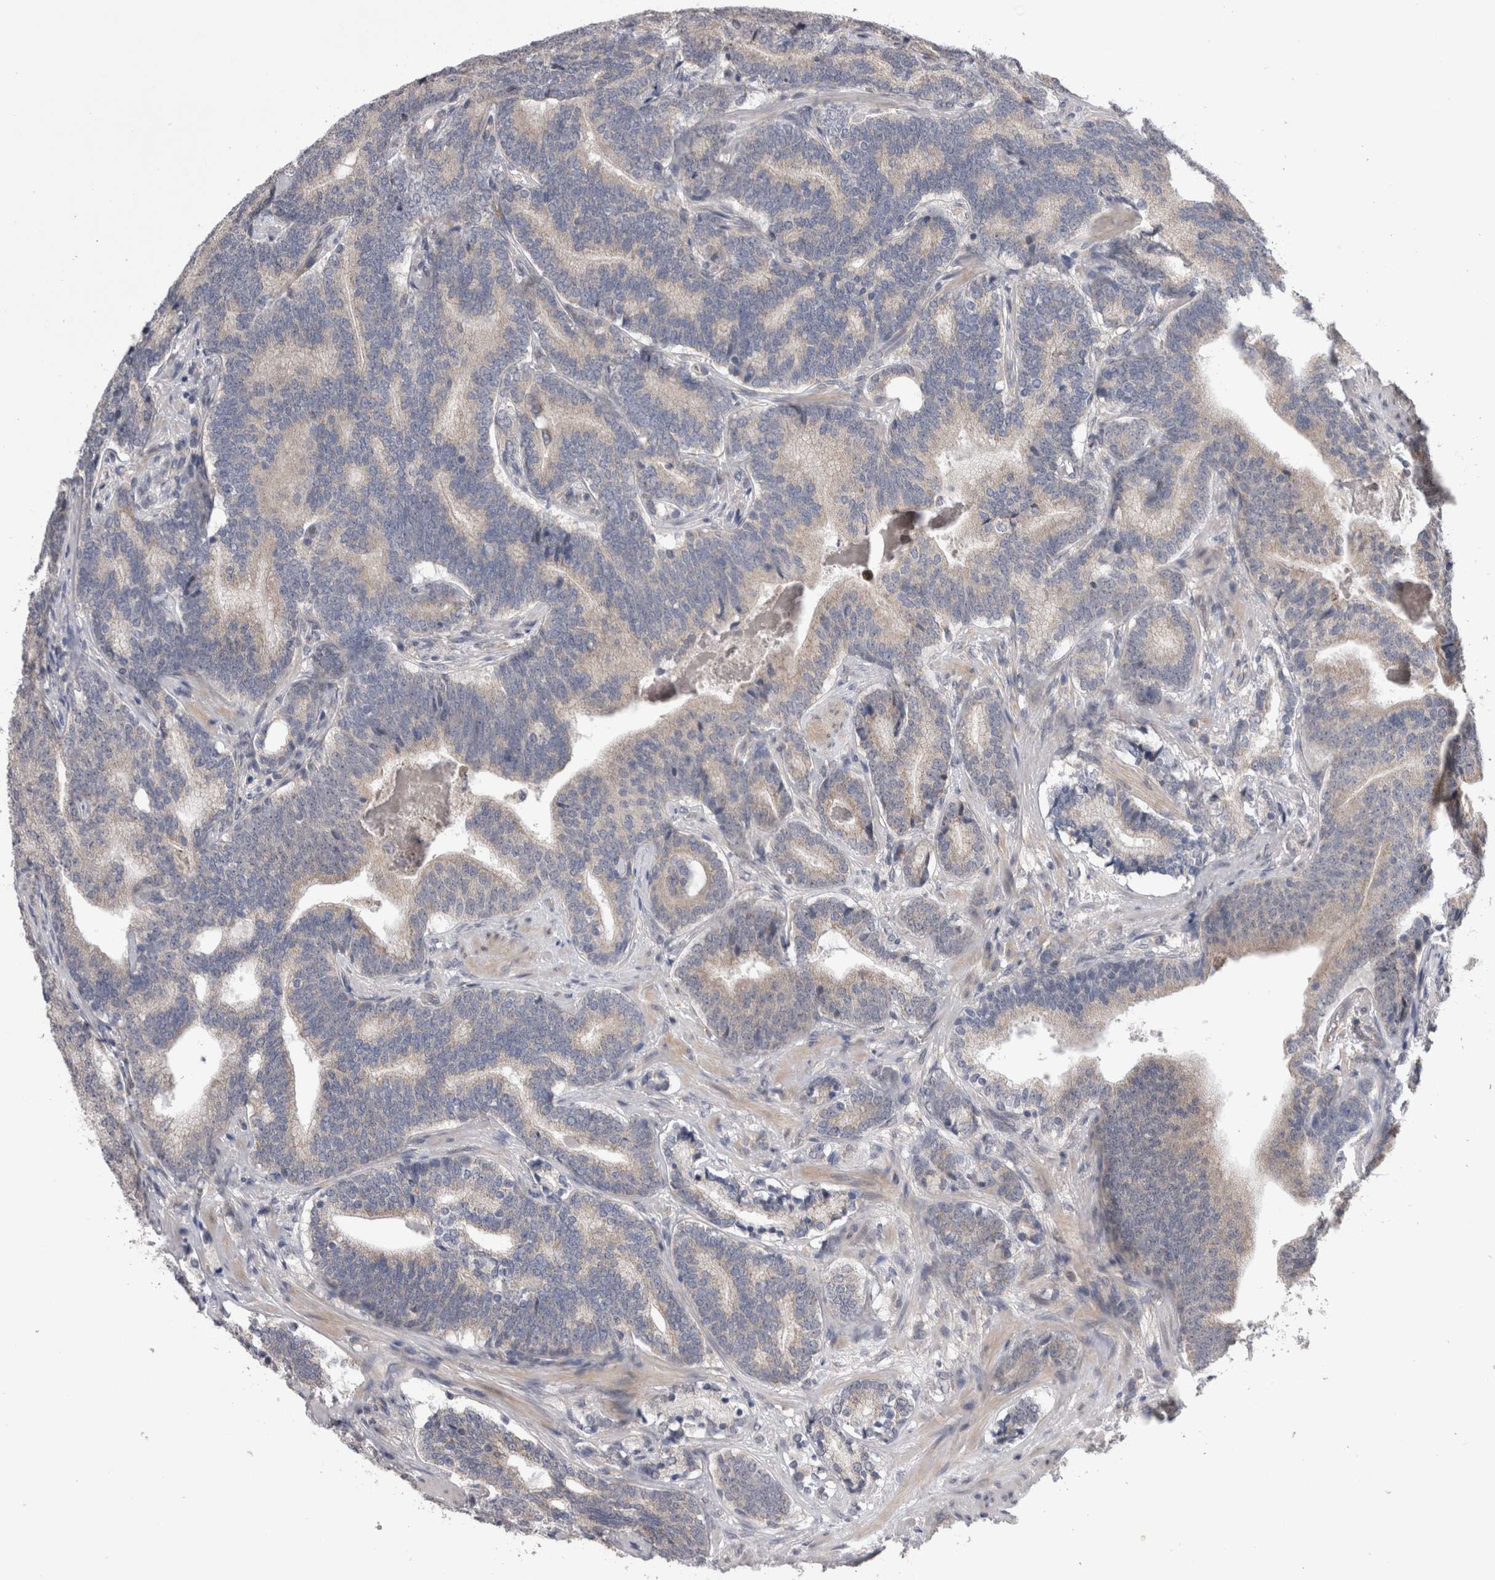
{"staining": {"intensity": "negative", "quantity": "none", "location": "none"}, "tissue": "prostate cancer", "cell_type": "Tumor cells", "image_type": "cancer", "snomed": [{"axis": "morphology", "description": "Adenocarcinoma, High grade"}, {"axis": "topography", "description": "Prostate"}], "caption": "This is a histopathology image of immunohistochemistry (IHC) staining of prostate cancer (high-grade adenocarcinoma), which shows no staining in tumor cells. Nuclei are stained in blue.", "gene": "ARHGAP29", "patient": {"sex": "male", "age": 55}}